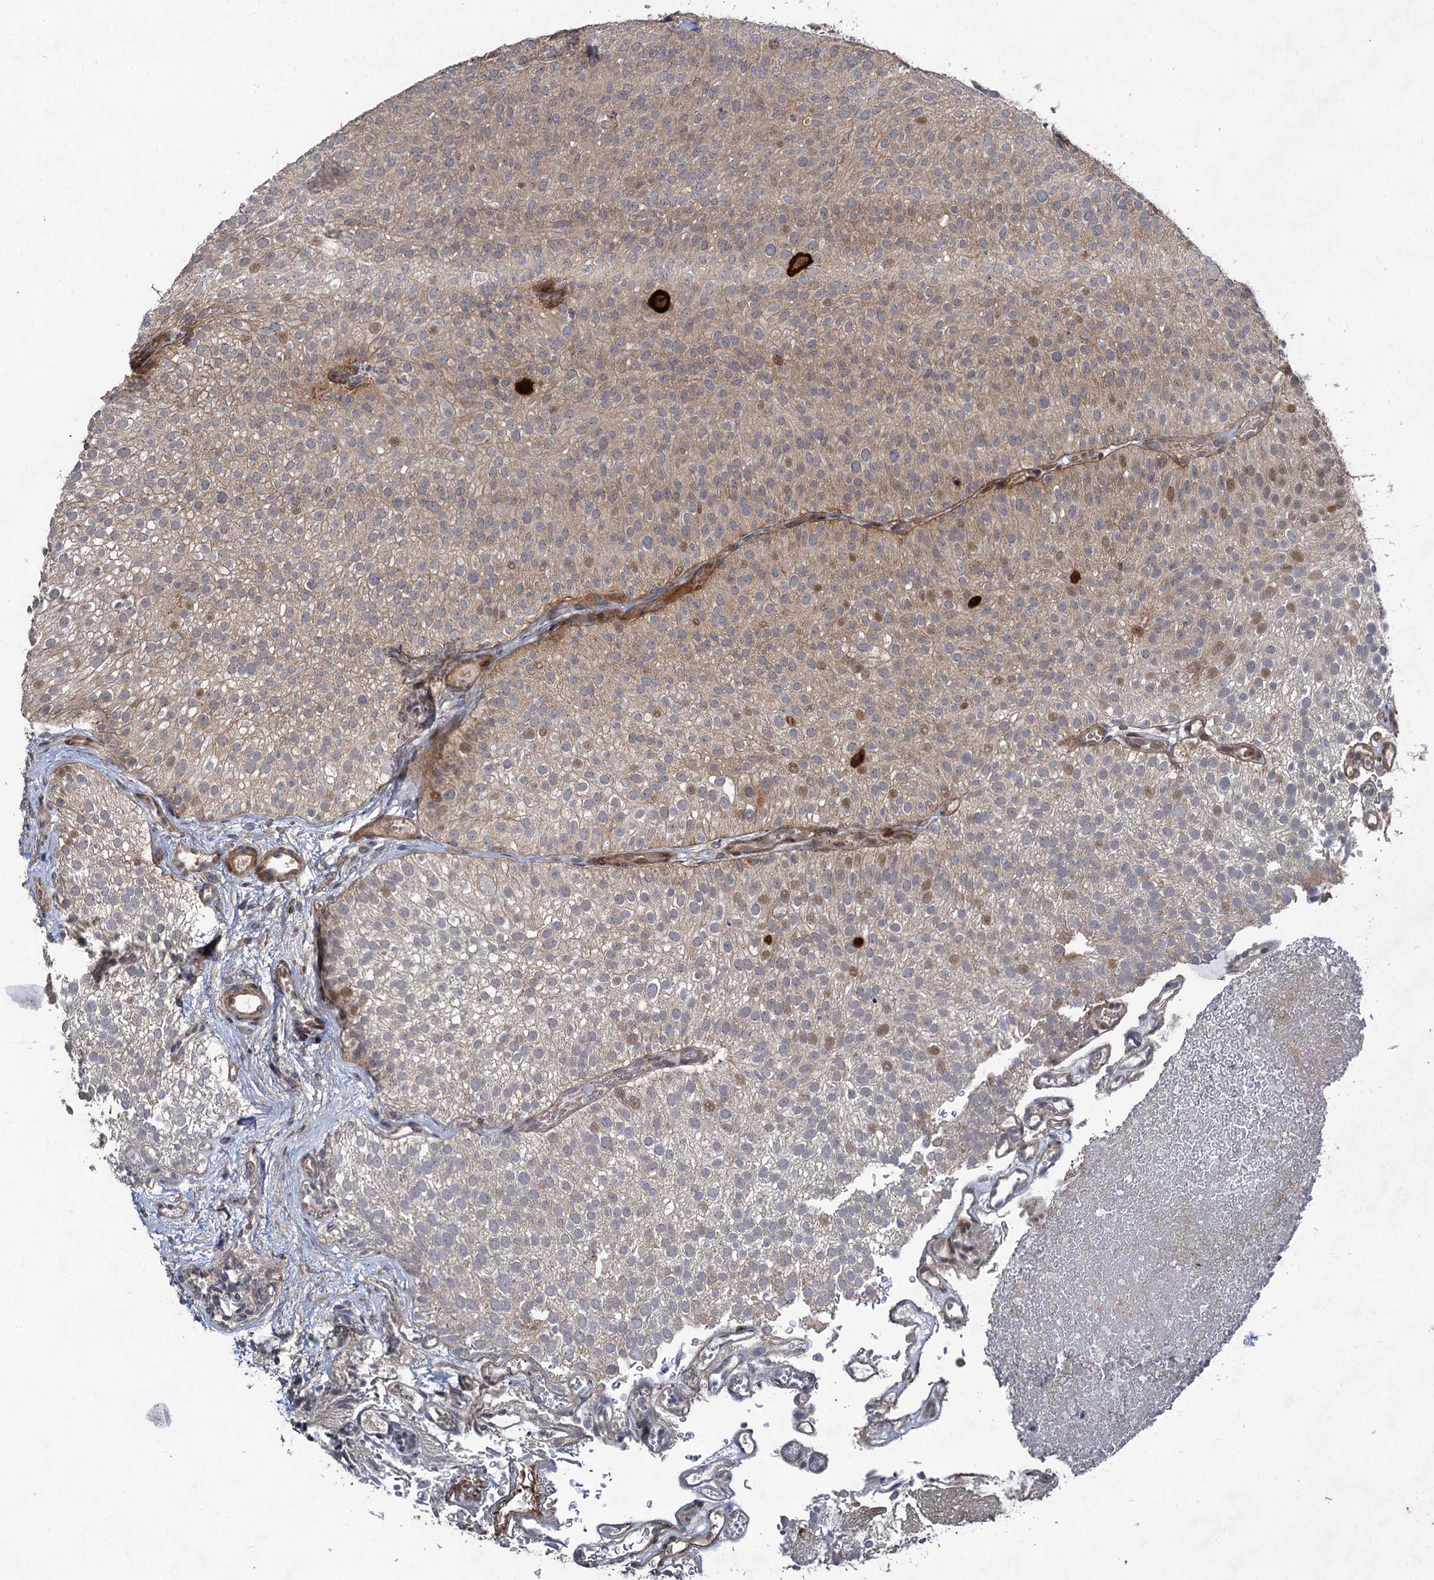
{"staining": {"intensity": "moderate", "quantity": "<25%", "location": "cytoplasmic/membranous,nuclear"}, "tissue": "urothelial cancer", "cell_type": "Tumor cells", "image_type": "cancer", "snomed": [{"axis": "morphology", "description": "Urothelial carcinoma, Low grade"}, {"axis": "topography", "description": "Urinary bladder"}], "caption": "This image demonstrates low-grade urothelial carcinoma stained with immunohistochemistry to label a protein in brown. The cytoplasmic/membranous and nuclear of tumor cells show moderate positivity for the protein. Nuclei are counter-stained blue.", "gene": "NUDT22", "patient": {"sex": "male", "age": 78}}